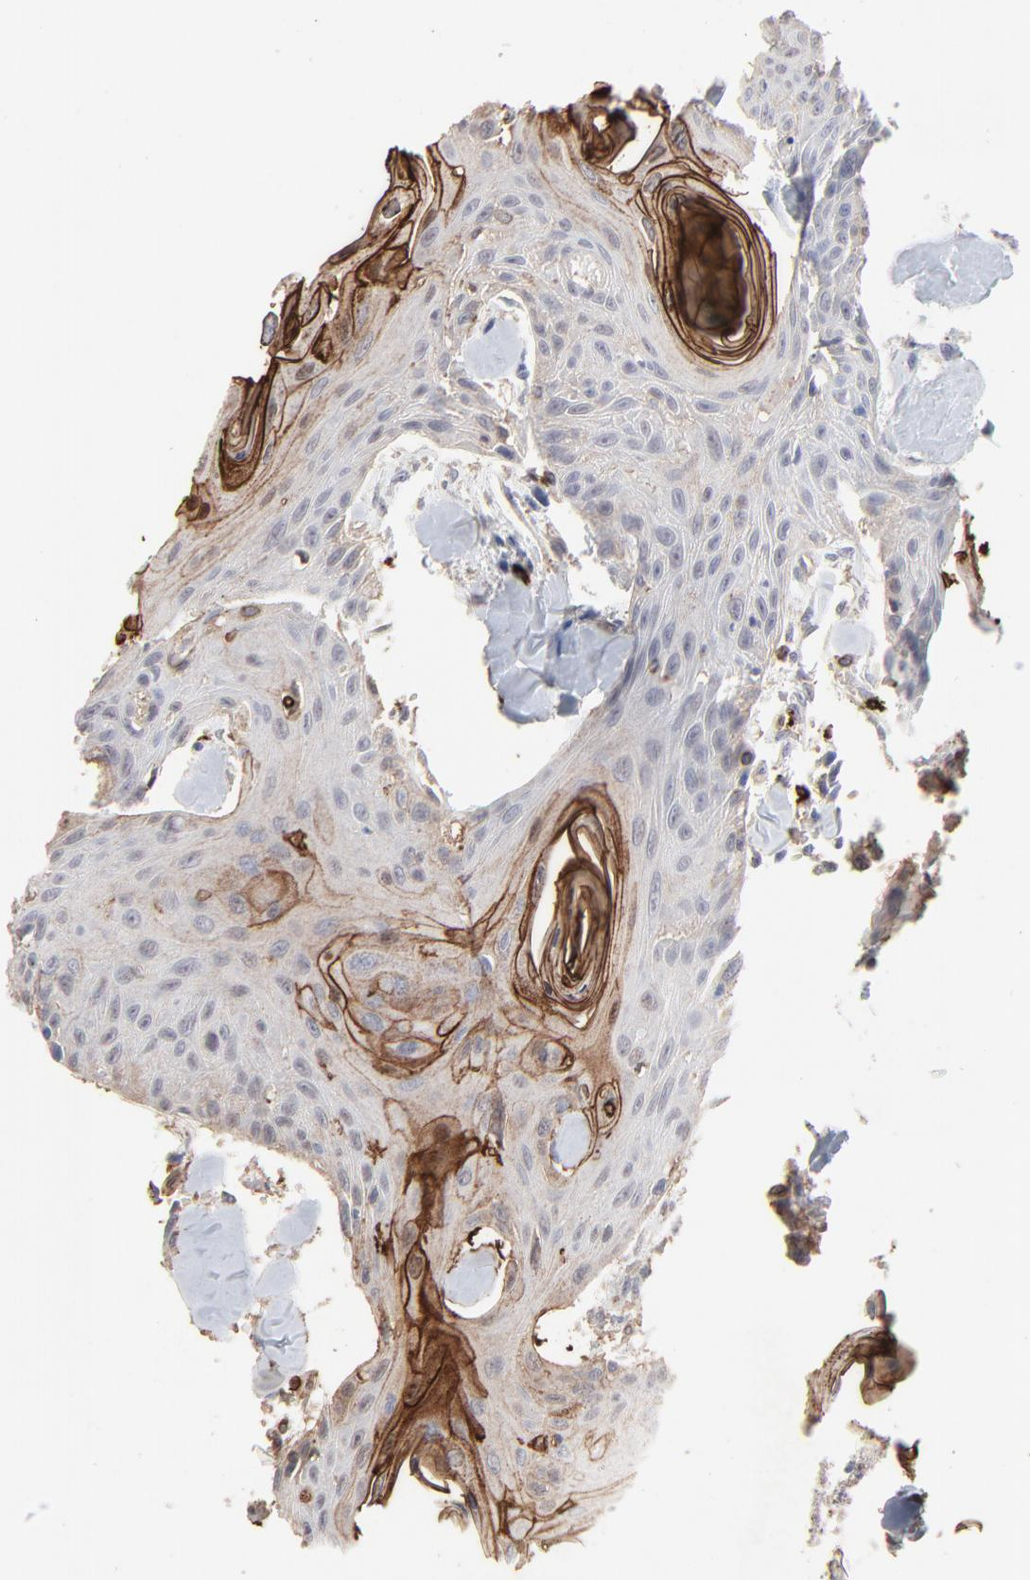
{"staining": {"intensity": "strong", "quantity": "<25%", "location": "cytoplasmic/membranous"}, "tissue": "head and neck cancer", "cell_type": "Tumor cells", "image_type": "cancer", "snomed": [{"axis": "morphology", "description": "Squamous cell carcinoma, NOS"}, {"axis": "morphology", "description": "Squamous cell carcinoma, metastatic, NOS"}, {"axis": "topography", "description": "Lymph node"}, {"axis": "topography", "description": "Salivary gland"}, {"axis": "topography", "description": "Head-Neck"}], "caption": "An immunohistochemistry photomicrograph of tumor tissue is shown. Protein staining in brown shows strong cytoplasmic/membranous positivity in head and neck cancer within tumor cells. (Brightfield microscopy of DAB IHC at high magnification).", "gene": "SLC6A14", "patient": {"sex": "female", "age": 74}}